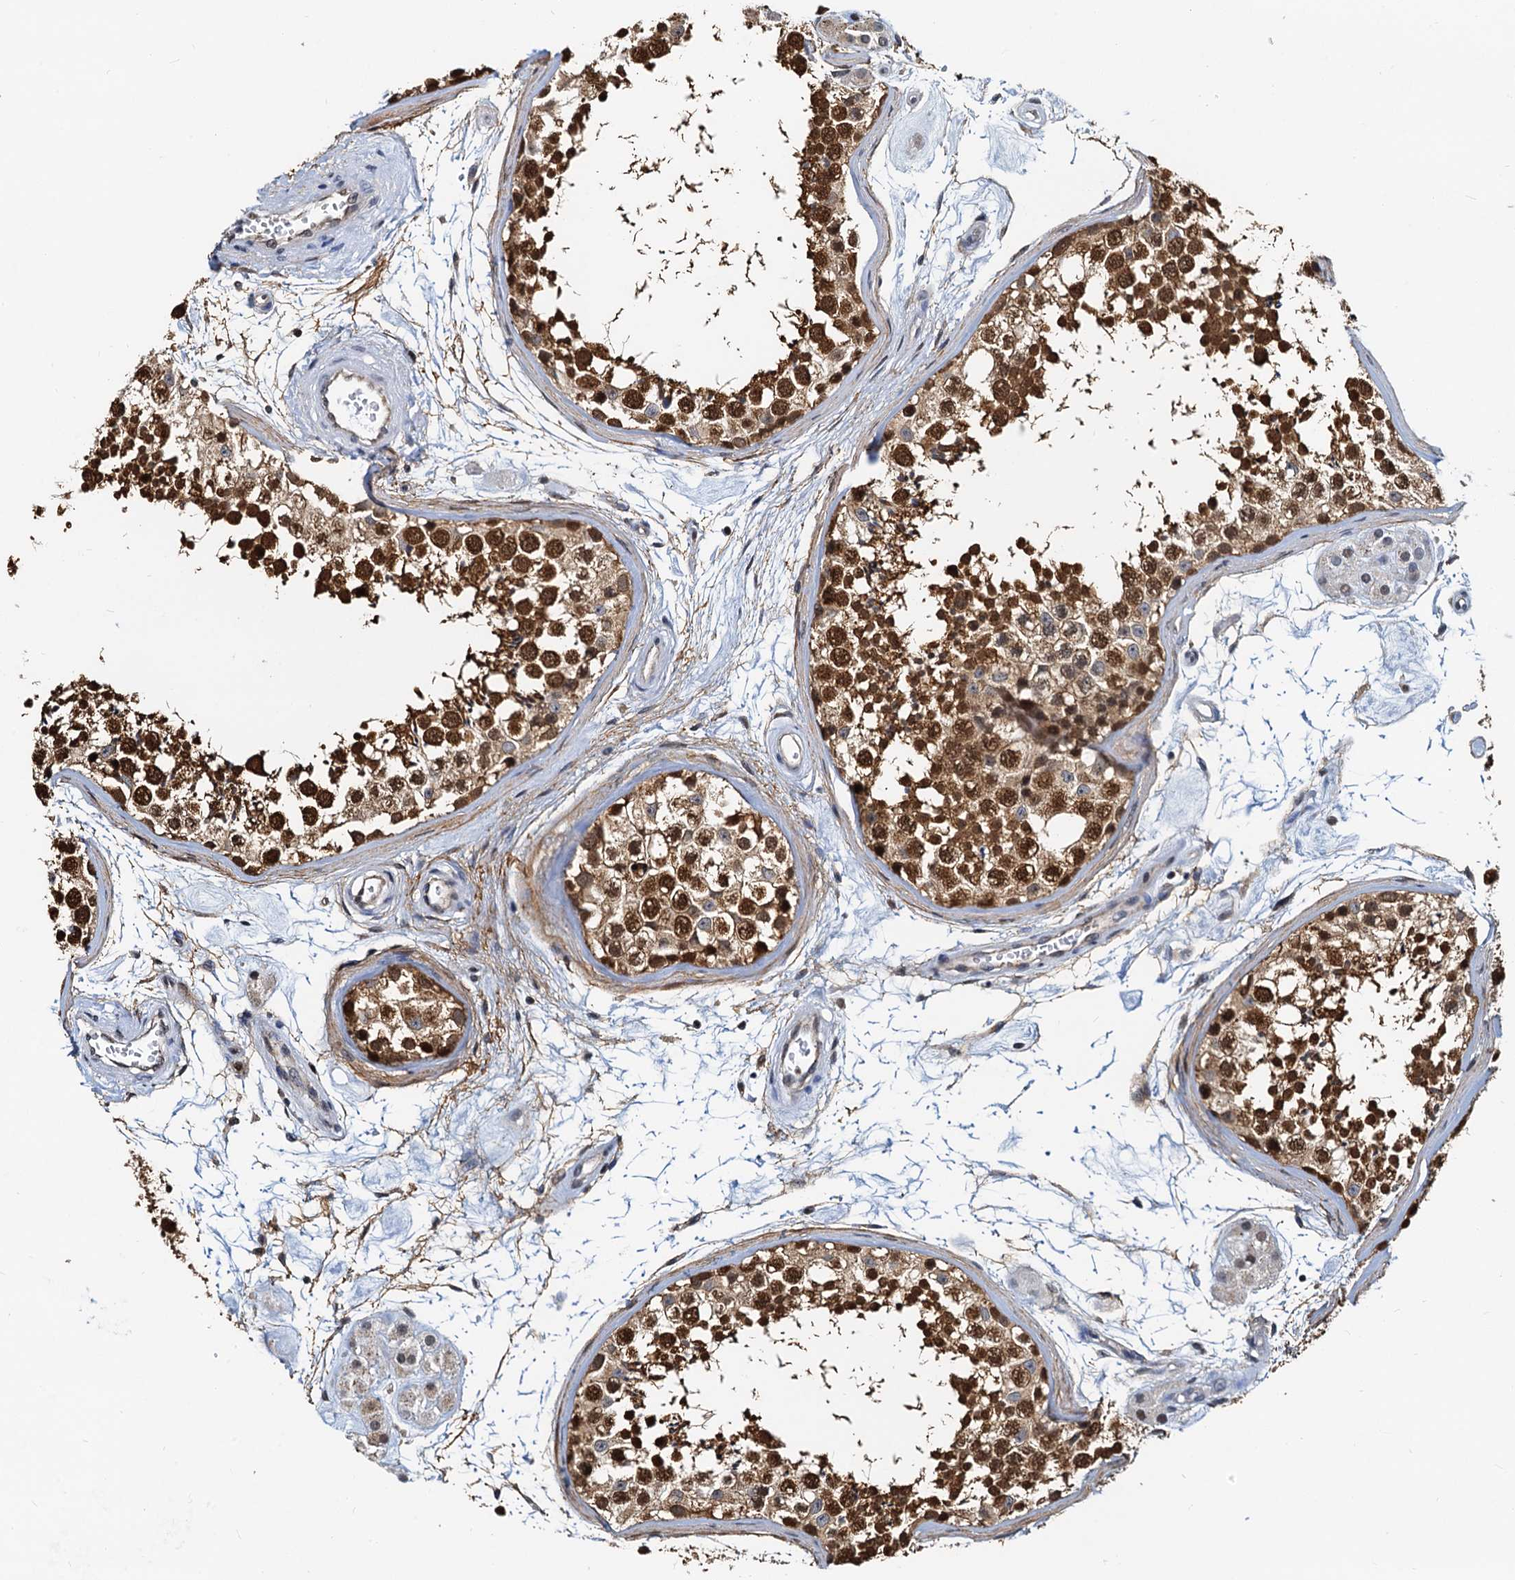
{"staining": {"intensity": "strong", "quantity": ">75%", "location": "cytoplasmic/membranous,nuclear"}, "tissue": "testis", "cell_type": "Cells in seminiferous ducts", "image_type": "normal", "snomed": [{"axis": "morphology", "description": "Normal tissue, NOS"}, {"axis": "topography", "description": "Testis"}], "caption": "Immunohistochemistry (IHC) micrograph of unremarkable human testis stained for a protein (brown), which exhibits high levels of strong cytoplasmic/membranous,nuclear staining in about >75% of cells in seminiferous ducts.", "gene": "PTGES3", "patient": {"sex": "male", "age": 56}}